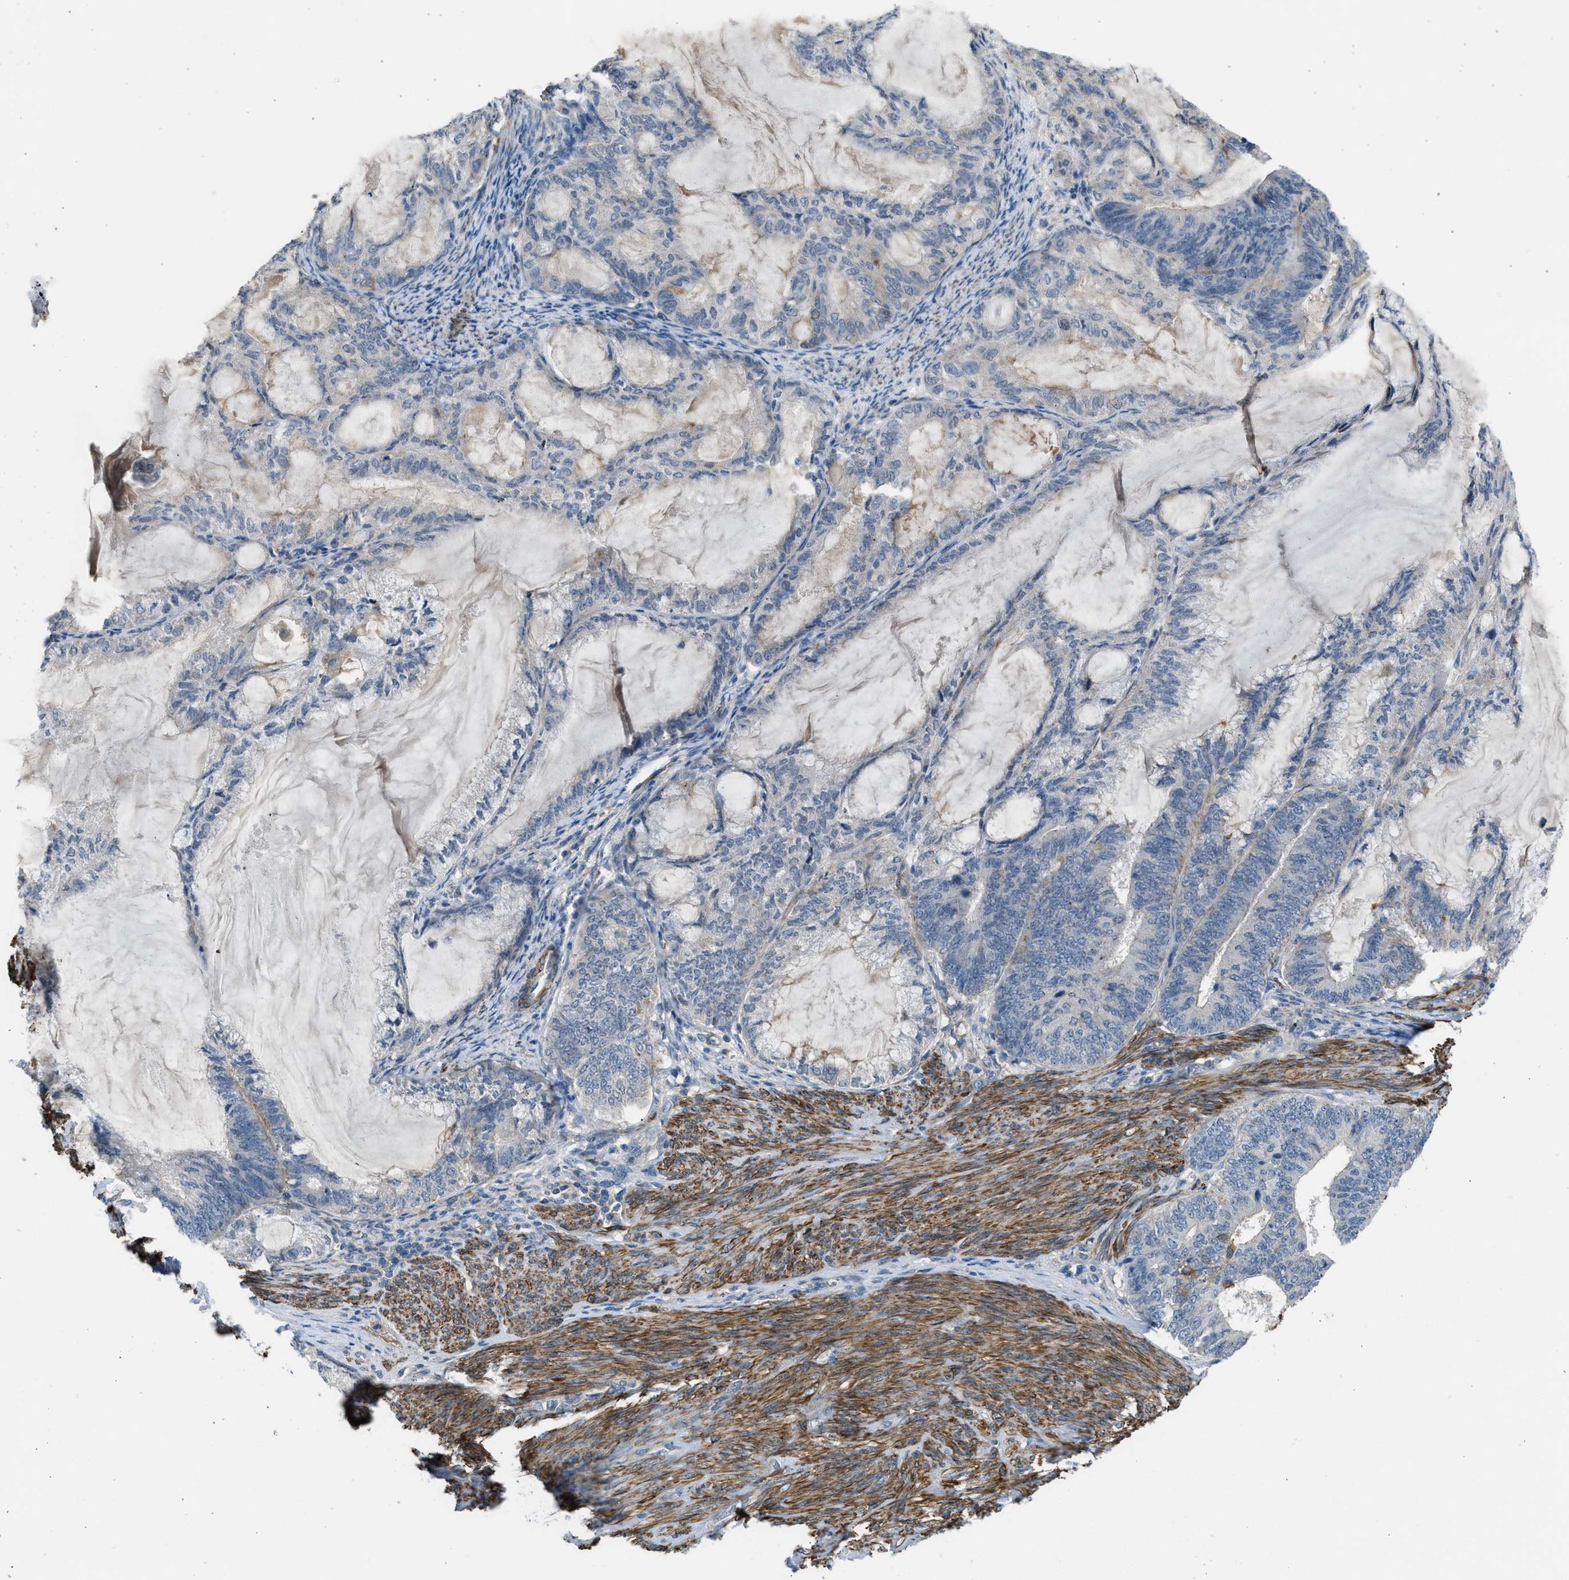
{"staining": {"intensity": "negative", "quantity": "none", "location": "none"}, "tissue": "endometrial cancer", "cell_type": "Tumor cells", "image_type": "cancer", "snomed": [{"axis": "morphology", "description": "Adenocarcinoma, NOS"}, {"axis": "topography", "description": "Endometrium"}], "caption": "This is a photomicrograph of IHC staining of adenocarcinoma (endometrial), which shows no expression in tumor cells.", "gene": "PCNX3", "patient": {"sex": "female", "age": 86}}